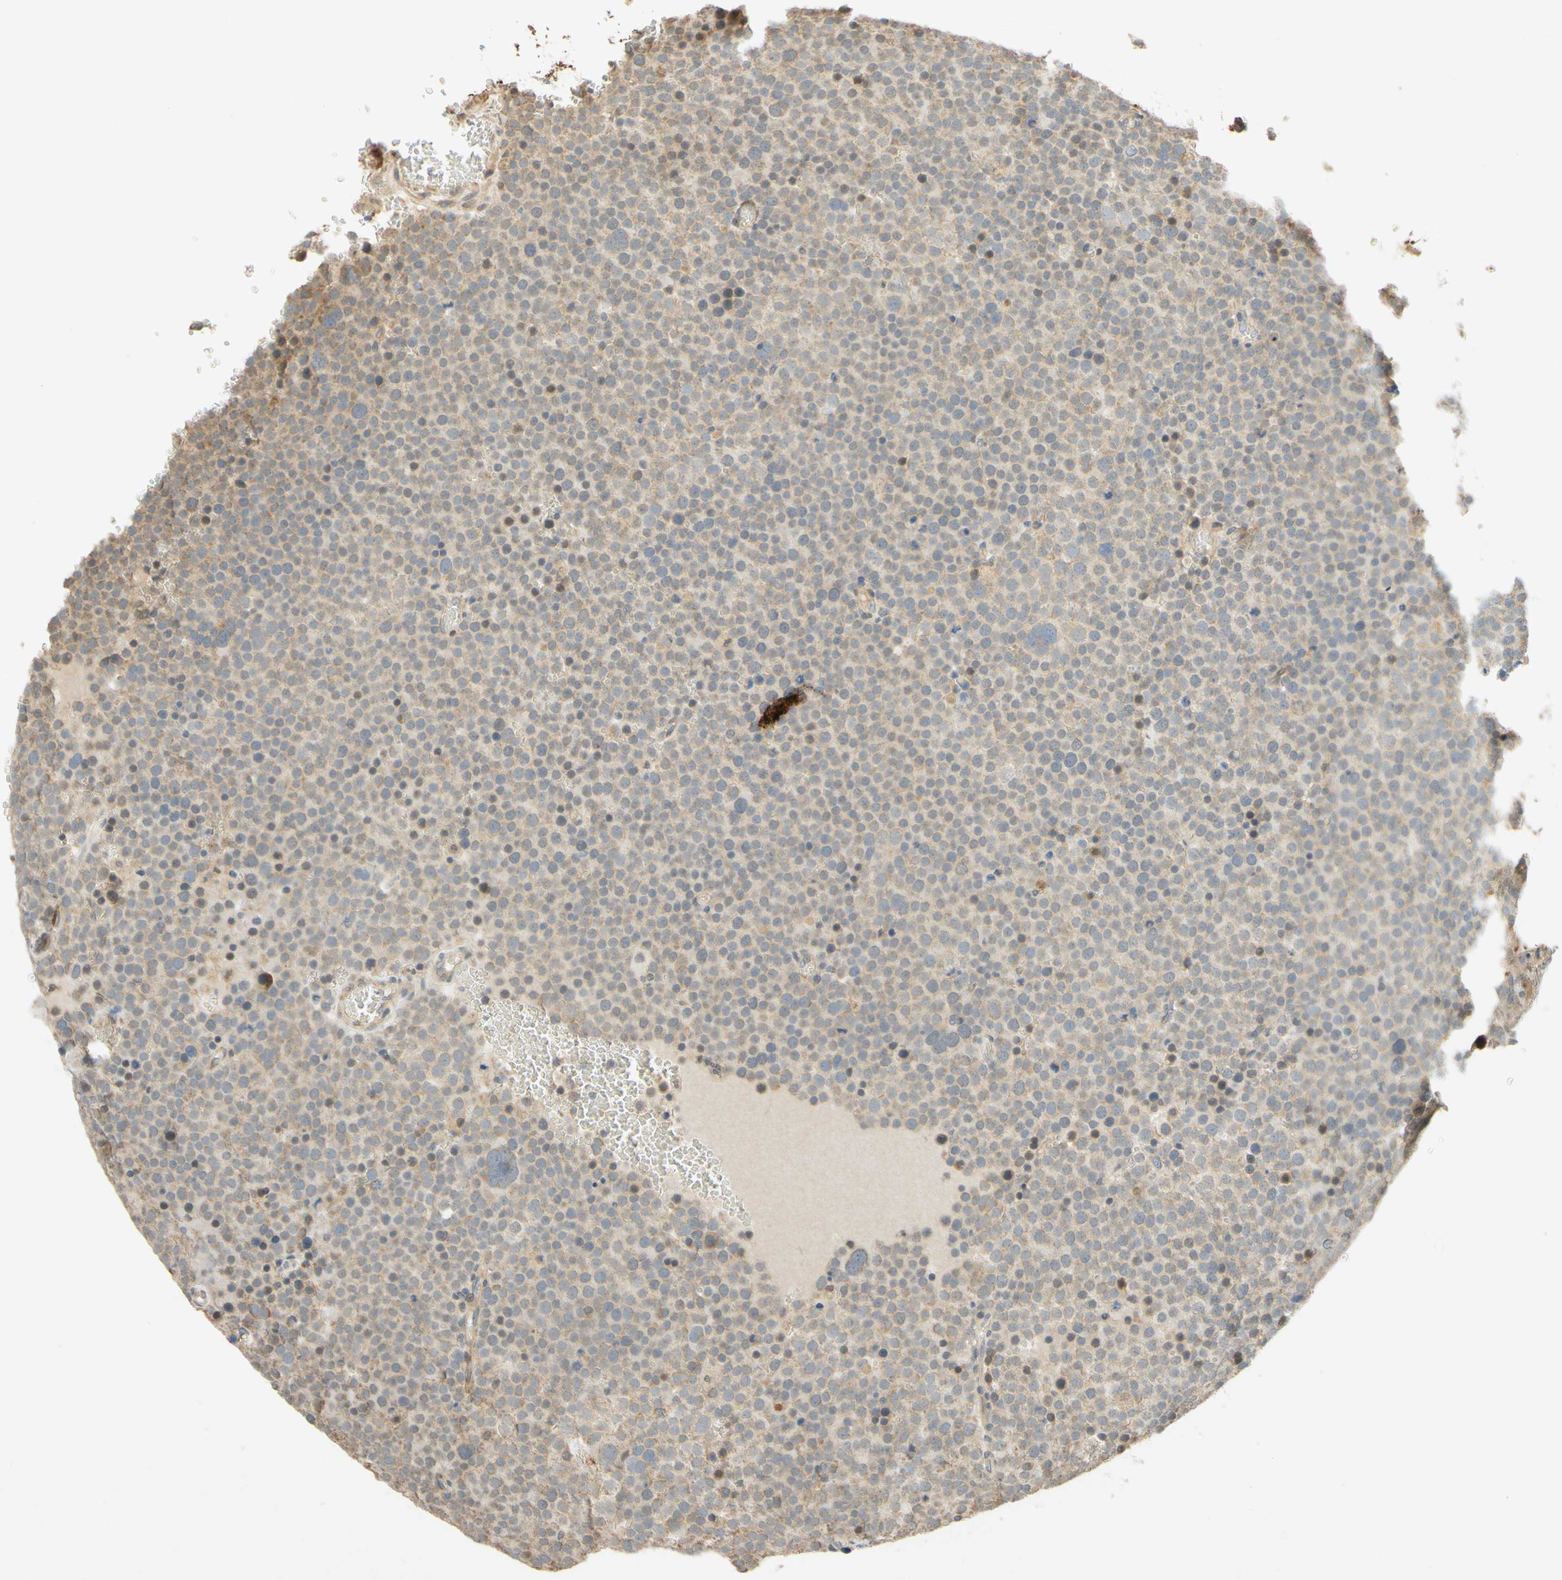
{"staining": {"intensity": "weak", "quantity": ">75%", "location": "cytoplasmic/membranous"}, "tissue": "testis cancer", "cell_type": "Tumor cells", "image_type": "cancer", "snomed": [{"axis": "morphology", "description": "Seminoma, NOS"}, {"axis": "topography", "description": "Testis"}], "caption": "This histopathology image demonstrates immunohistochemistry (IHC) staining of testis cancer, with low weak cytoplasmic/membranous staining in approximately >75% of tumor cells.", "gene": "GATA1", "patient": {"sex": "male", "age": 71}}